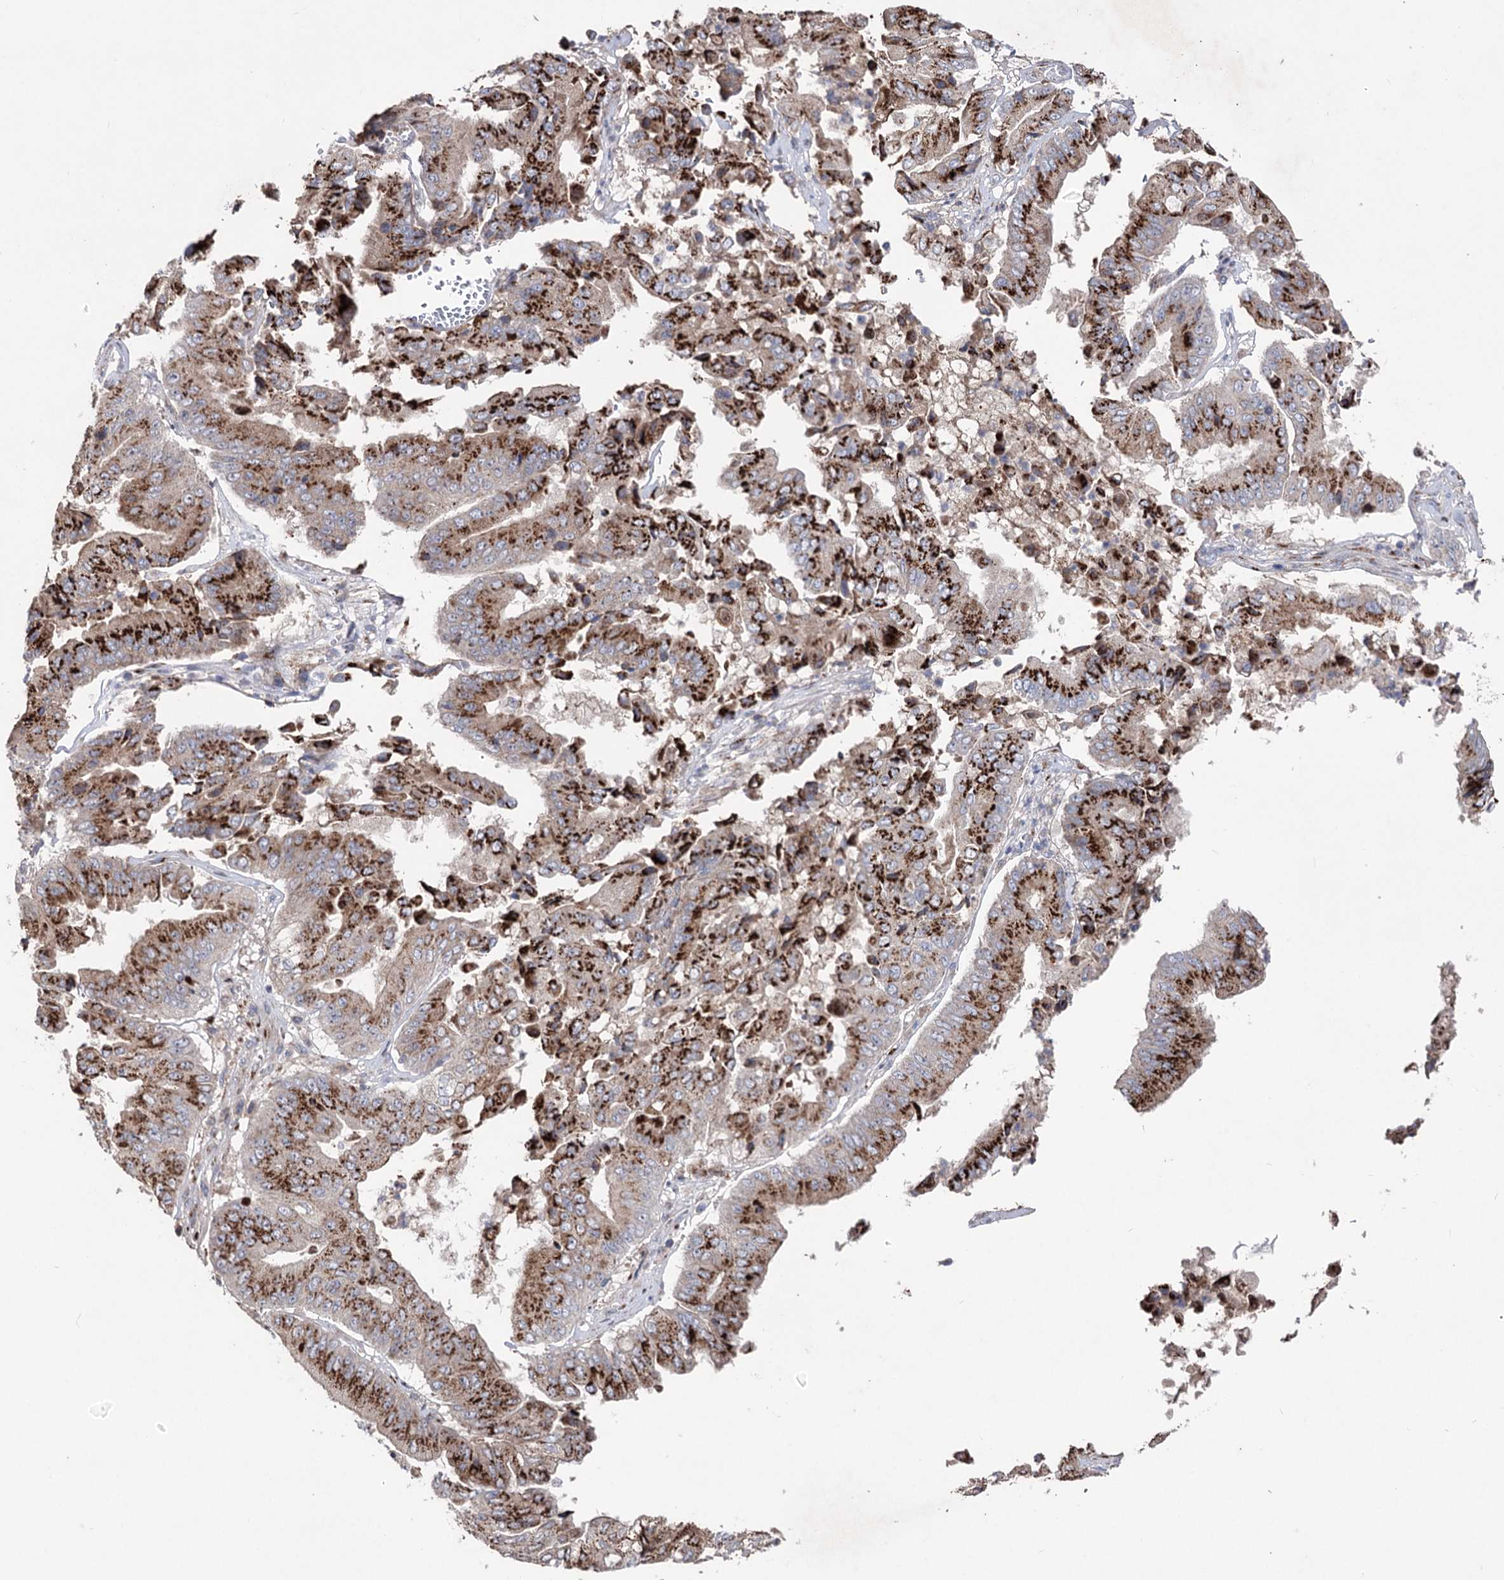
{"staining": {"intensity": "strong", "quantity": ">75%", "location": "cytoplasmic/membranous"}, "tissue": "pancreatic cancer", "cell_type": "Tumor cells", "image_type": "cancer", "snomed": [{"axis": "morphology", "description": "Adenocarcinoma, NOS"}, {"axis": "topography", "description": "Pancreas"}], "caption": "Tumor cells exhibit strong cytoplasmic/membranous staining in approximately >75% of cells in adenocarcinoma (pancreatic). (IHC, brightfield microscopy, high magnification).", "gene": "ARHGAP20", "patient": {"sex": "female", "age": 77}}